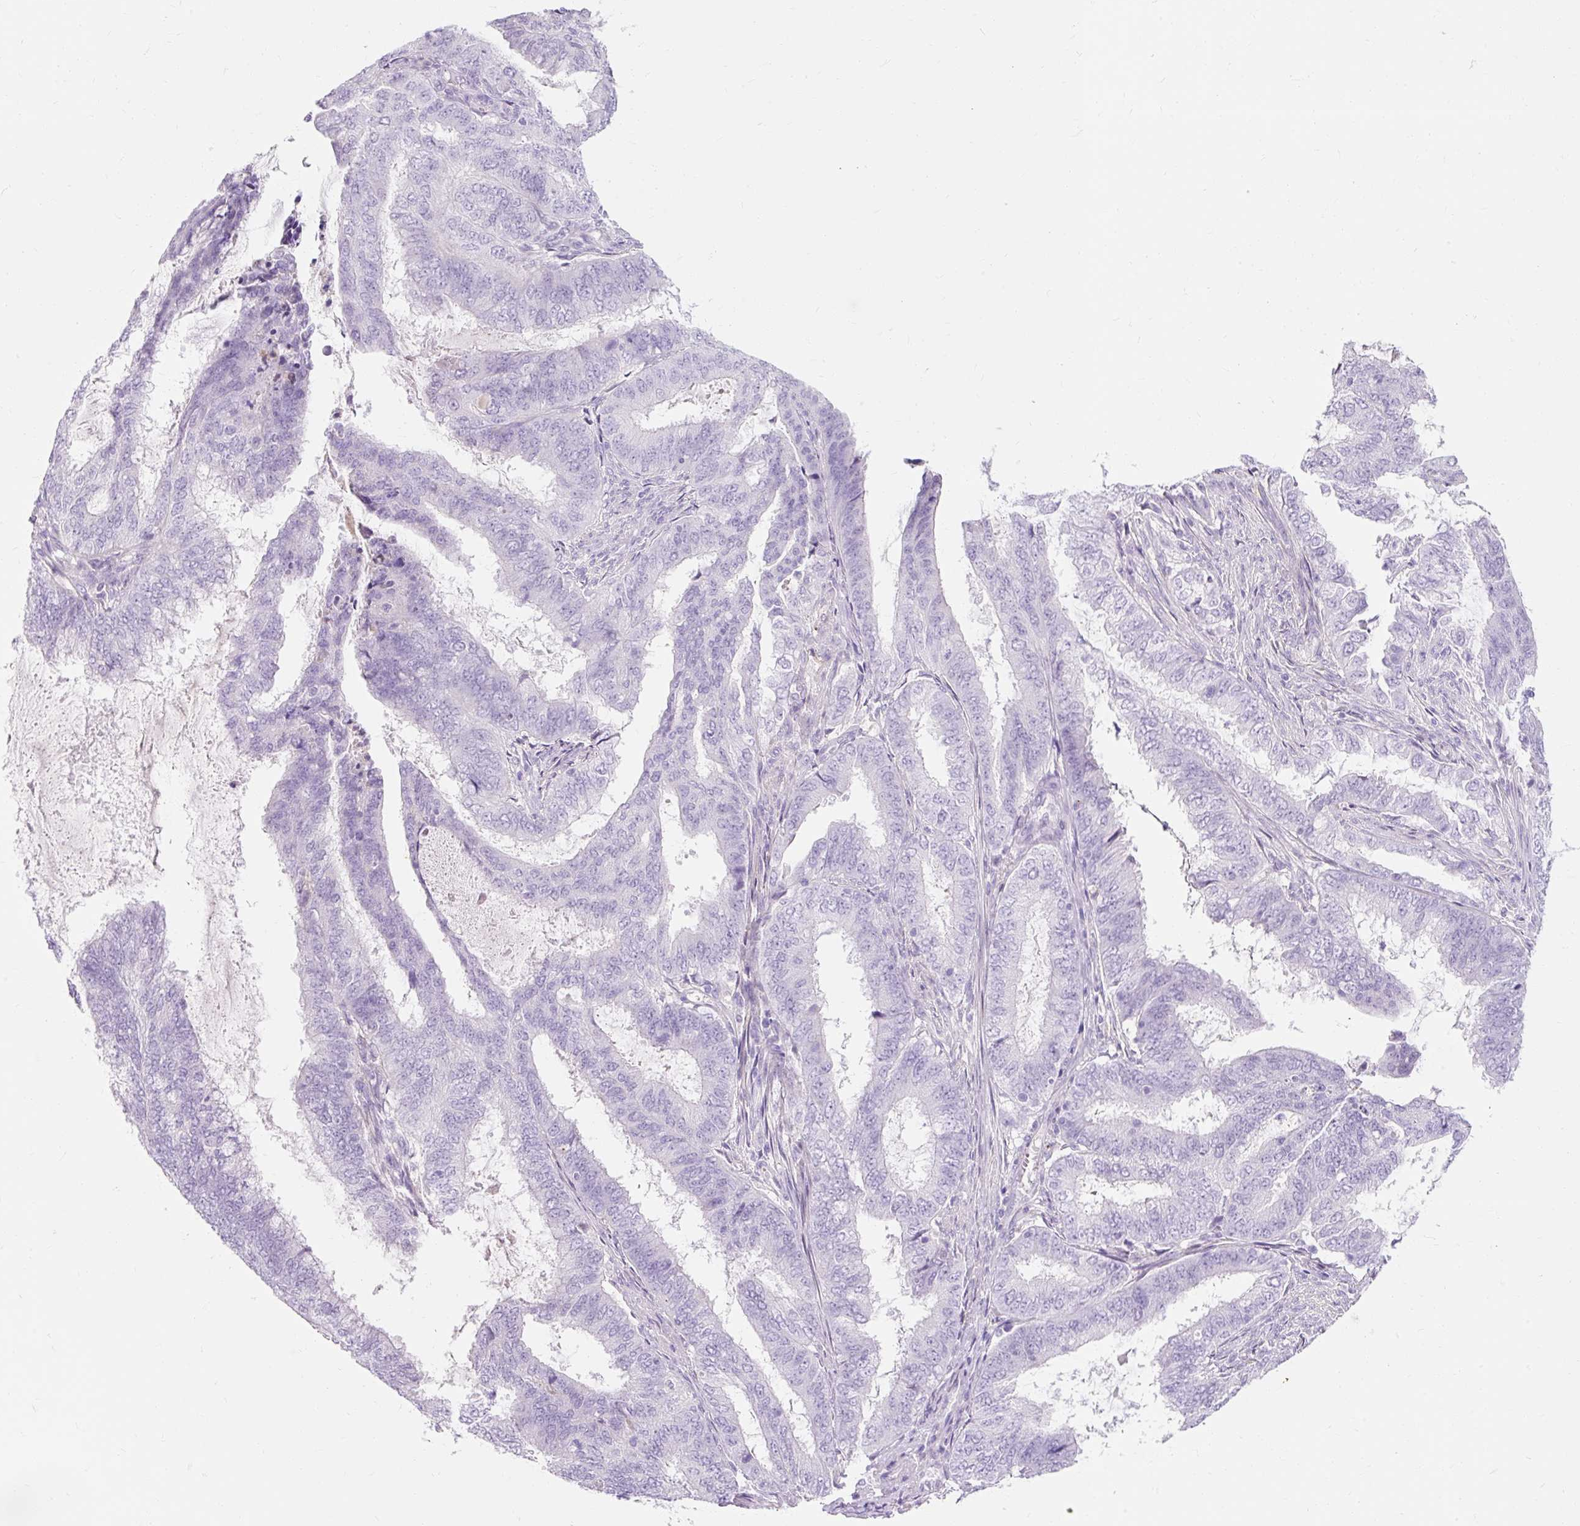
{"staining": {"intensity": "negative", "quantity": "none", "location": "none"}, "tissue": "endometrial cancer", "cell_type": "Tumor cells", "image_type": "cancer", "snomed": [{"axis": "morphology", "description": "Adenocarcinoma, NOS"}, {"axis": "topography", "description": "Endometrium"}], "caption": "Tumor cells show no significant protein staining in endometrial adenocarcinoma.", "gene": "CLDN25", "patient": {"sex": "female", "age": 51}}